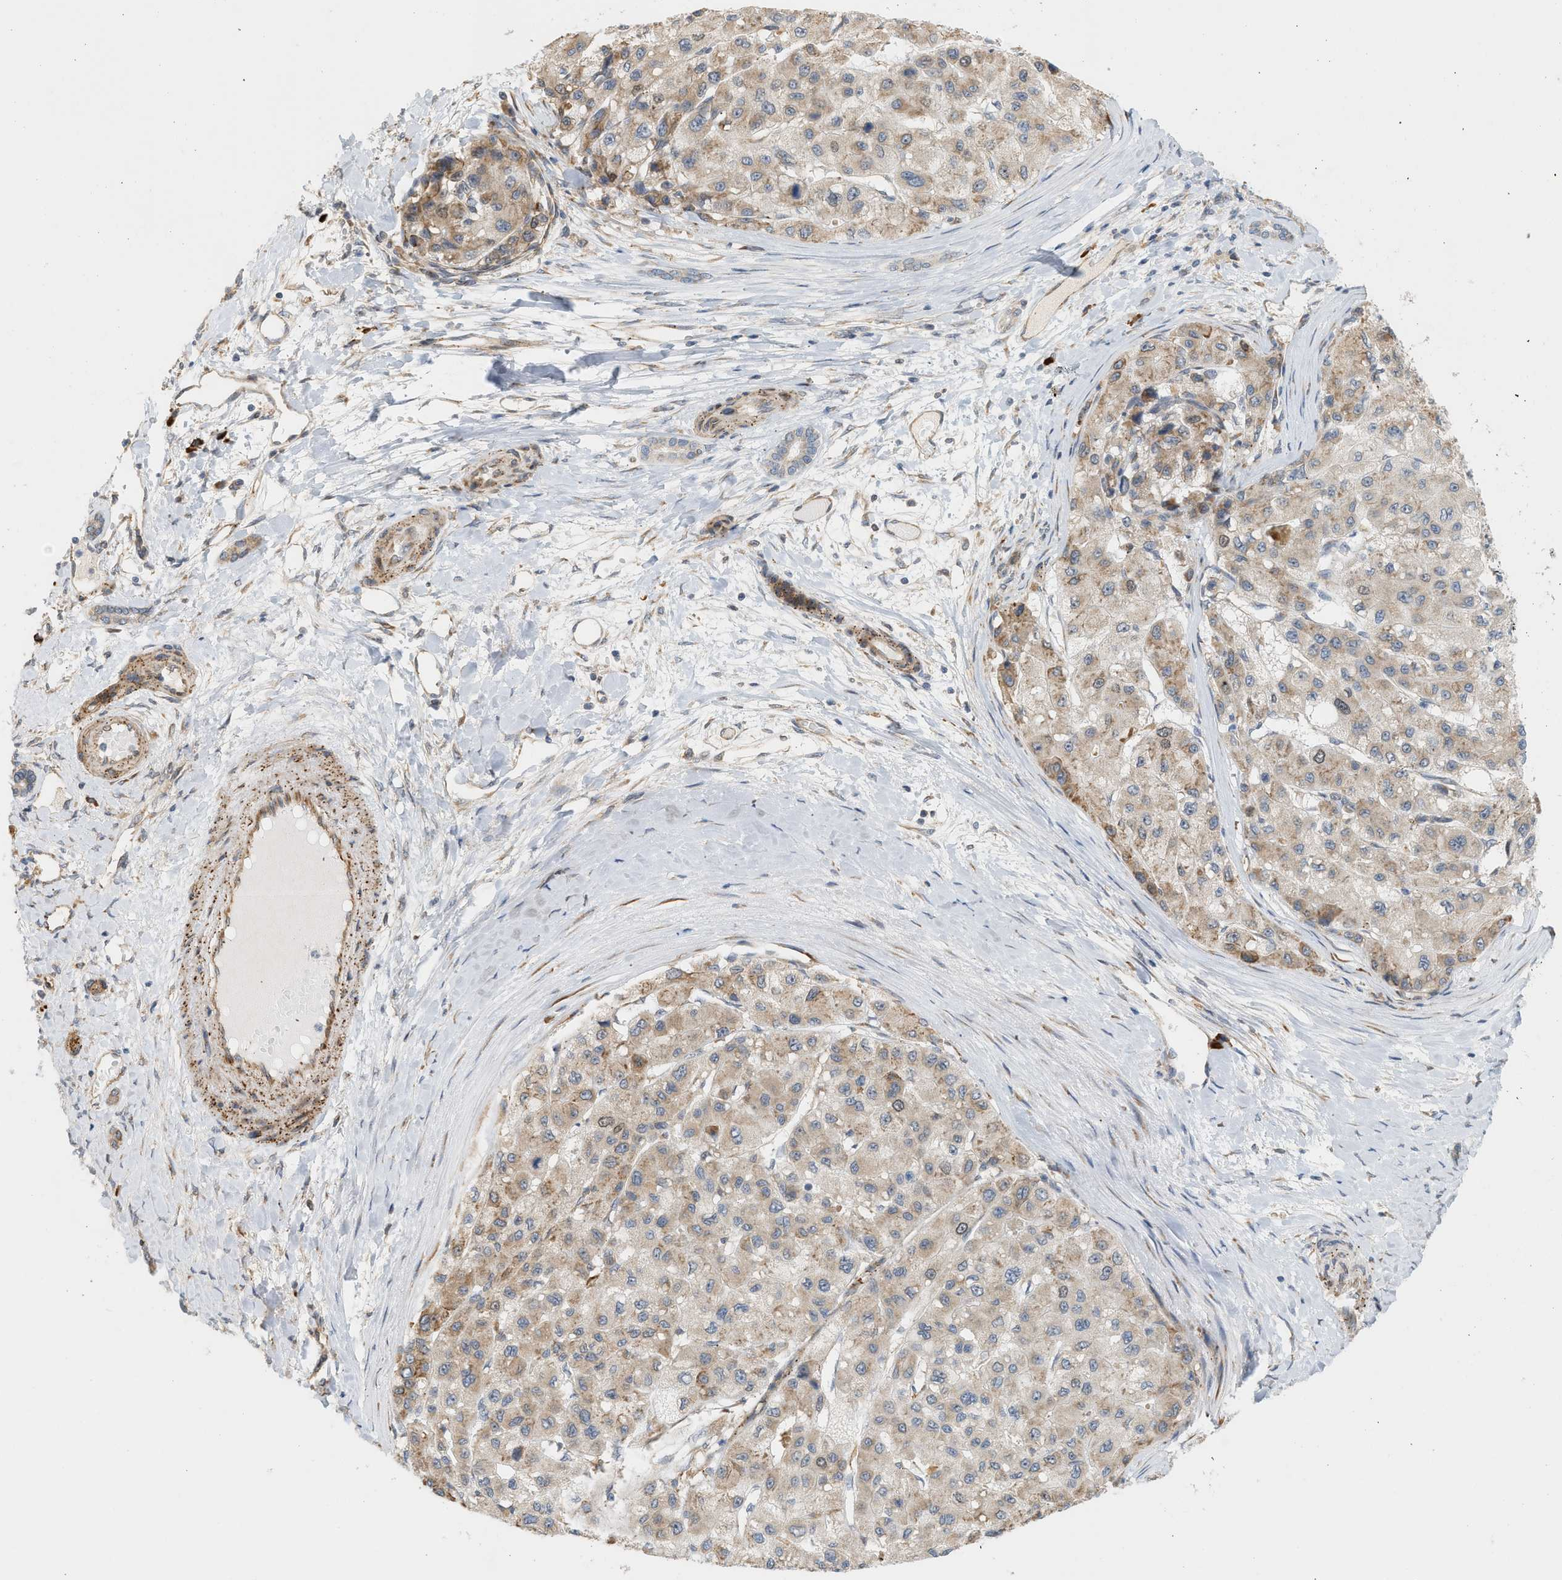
{"staining": {"intensity": "moderate", "quantity": ">75%", "location": "cytoplasmic/membranous"}, "tissue": "liver cancer", "cell_type": "Tumor cells", "image_type": "cancer", "snomed": [{"axis": "morphology", "description": "Carcinoma, Hepatocellular, NOS"}, {"axis": "topography", "description": "Liver"}], "caption": "Approximately >75% of tumor cells in liver cancer exhibit moderate cytoplasmic/membranous protein expression as visualized by brown immunohistochemical staining.", "gene": "SVOP", "patient": {"sex": "male", "age": 80}}